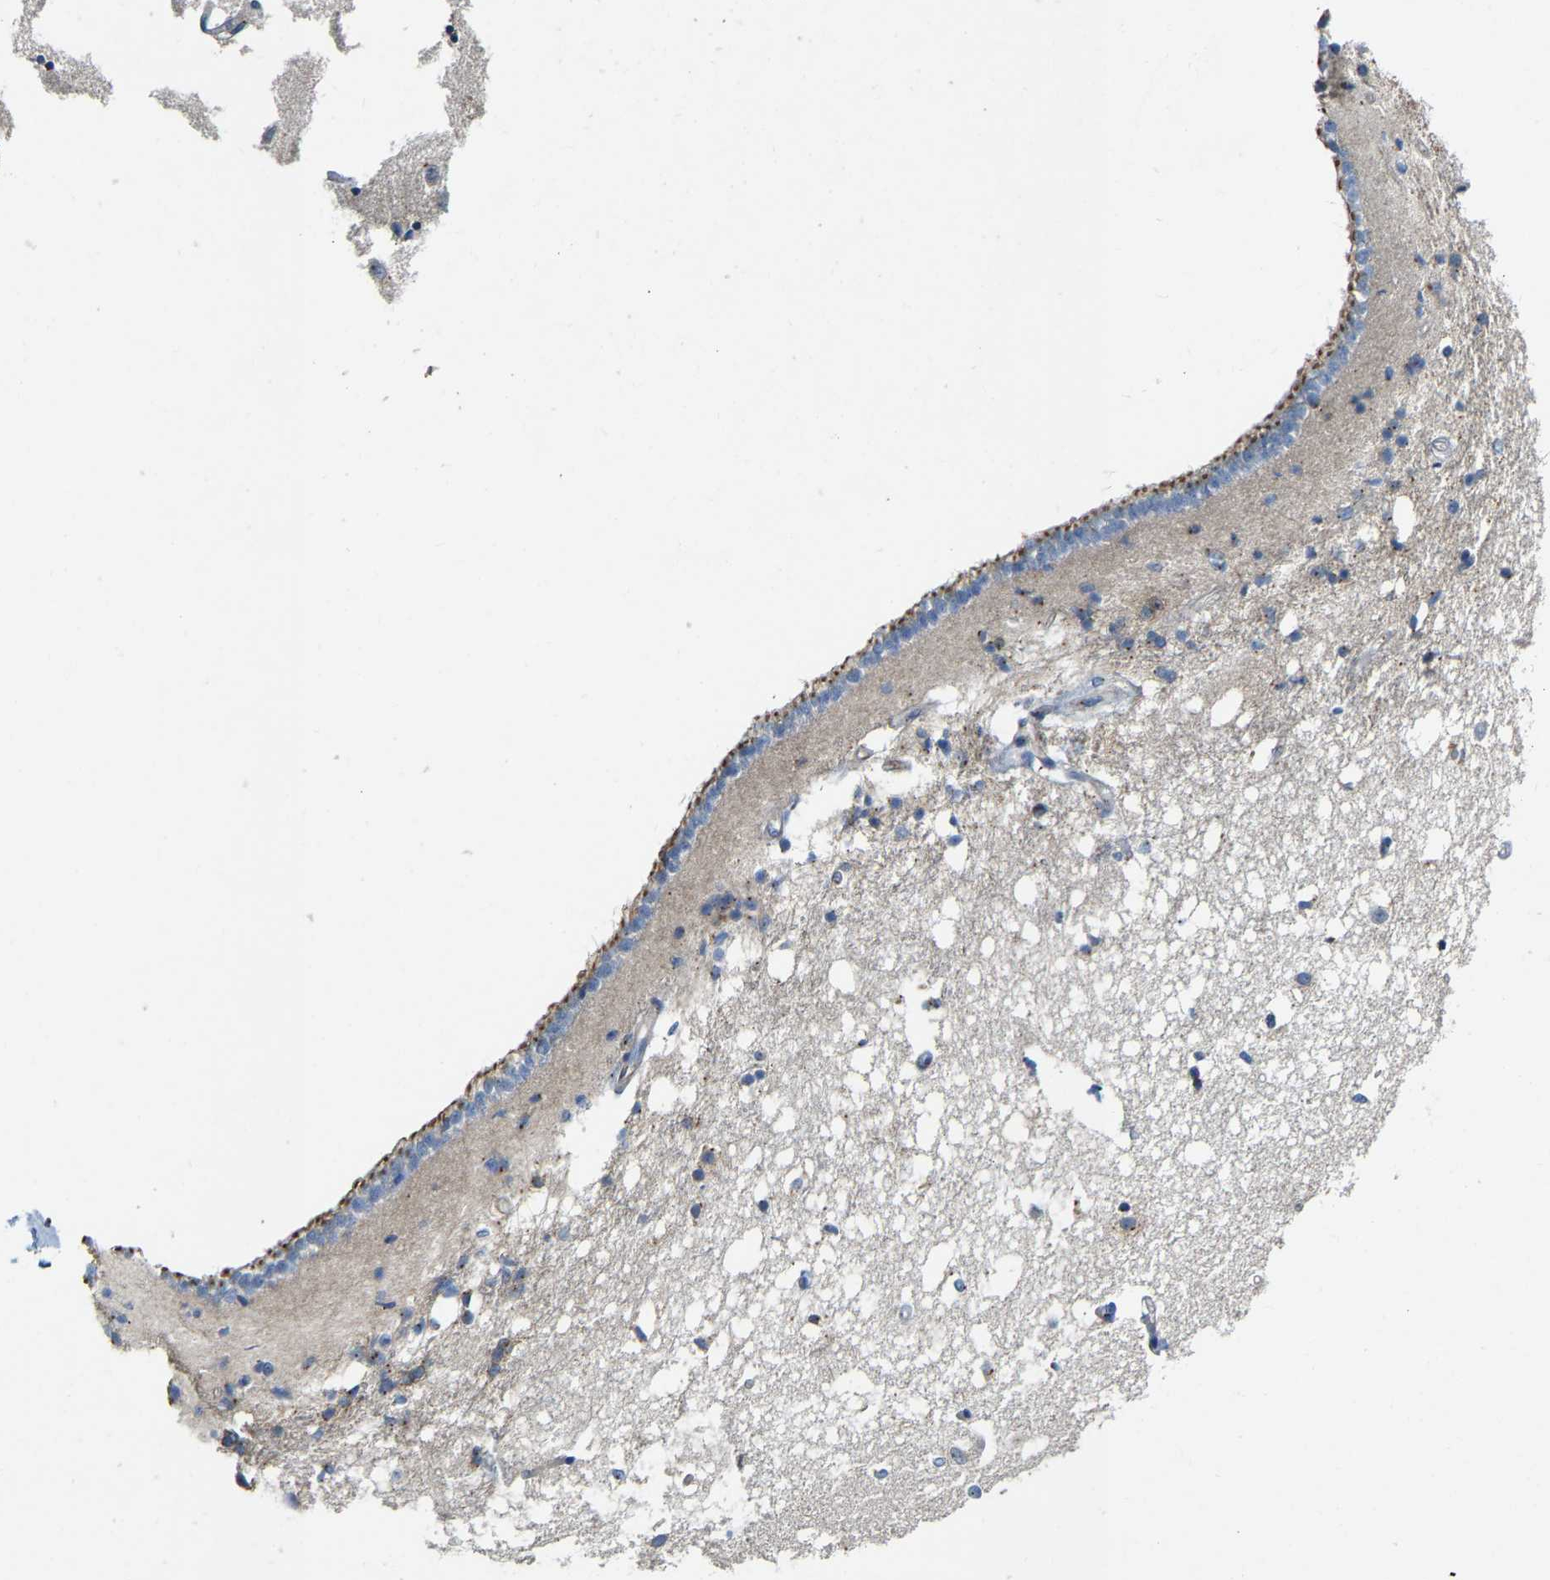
{"staining": {"intensity": "negative", "quantity": "none", "location": "none"}, "tissue": "caudate", "cell_type": "Glial cells", "image_type": "normal", "snomed": [{"axis": "morphology", "description": "Normal tissue, NOS"}, {"axis": "topography", "description": "Lateral ventricle wall"}], "caption": "This is a photomicrograph of immunohistochemistry staining of benign caudate, which shows no positivity in glial cells.", "gene": "PCNT", "patient": {"sex": "male", "age": 45}}